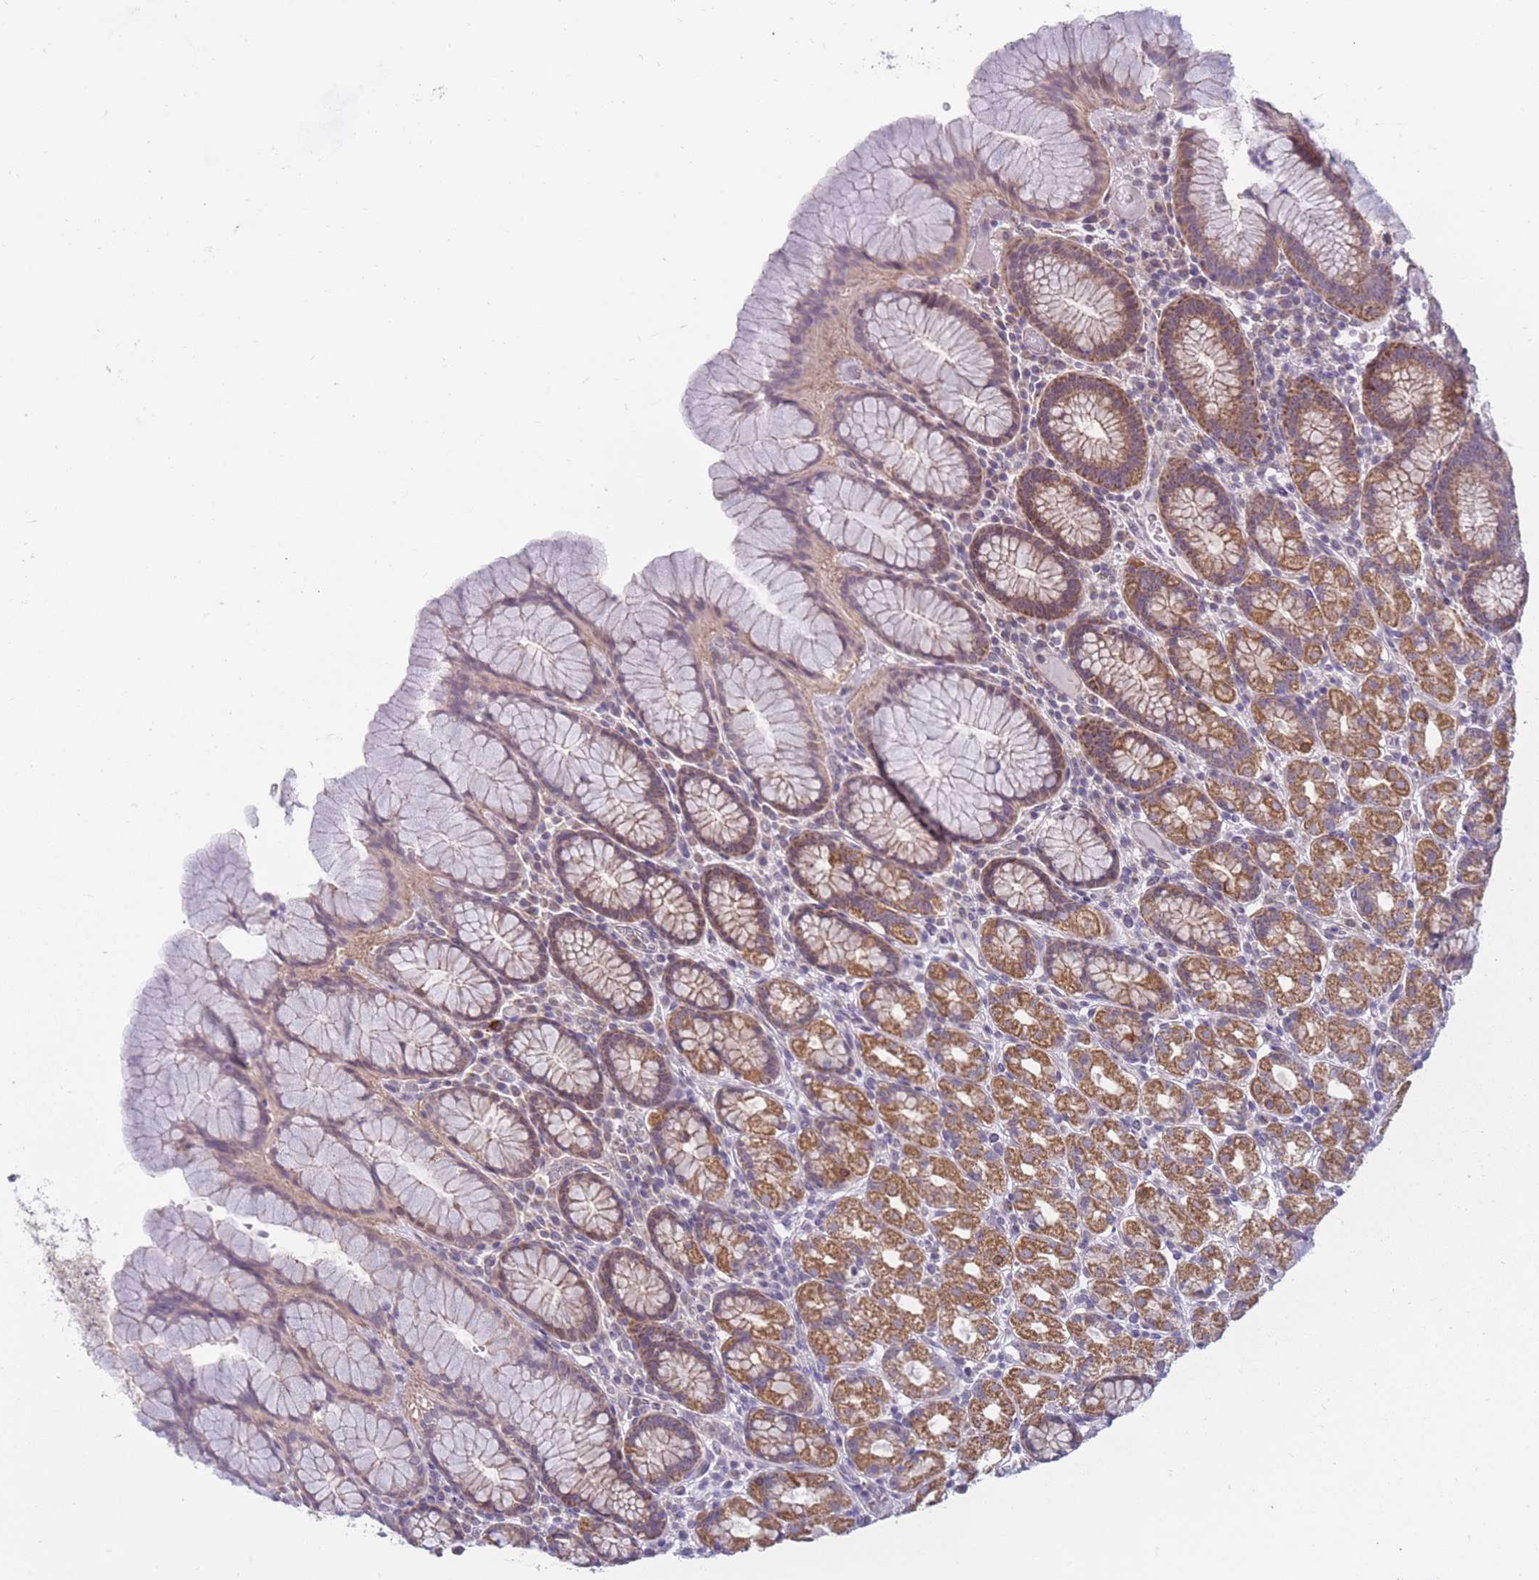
{"staining": {"intensity": "strong", "quantity": "25%-75%", "location": "cytoplasmic/membranous"}, "tissue": "stomach", "cell_type": "Glandular cells", "image_type": "normal", "snomed": [{"axis": "morphology", "description": "Normal tissue, NOS"}, {"axis": "topography", "description": "Stomach, upper"}, {"axis": "topography", "description": "Stomach"}], "caption": "The micrograph reveals immunohistochemical staining of benign stomach. There is strong cytoplasmic/membranous positivity is identified in approximately 25%-75% of glandular cells.", "gene": "MRPS18C", "patient": {"sex": "male", "age": 62}}